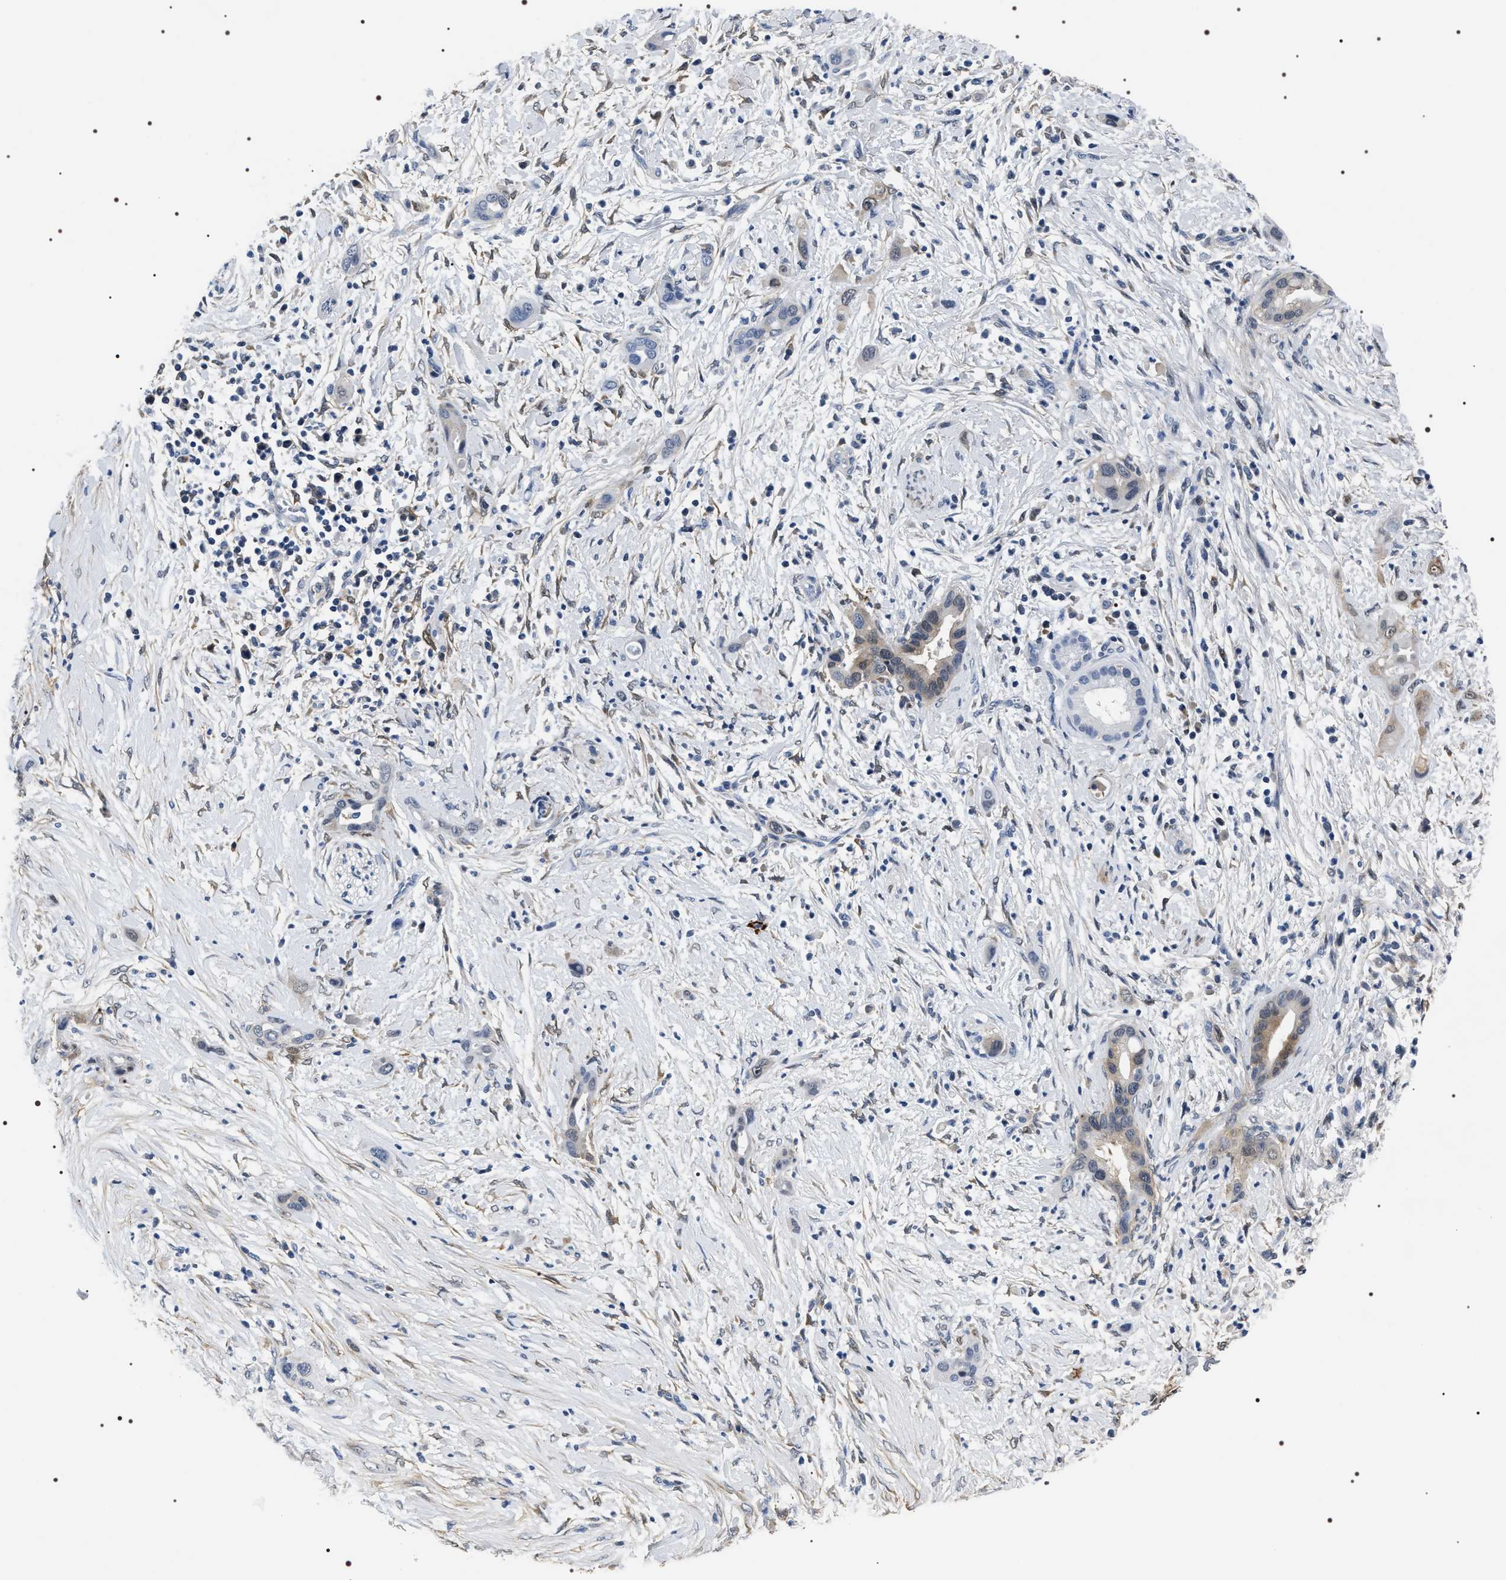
{"staining": {"intensity": "weak", "quantity": "<25%", "location": "cytoplasmic/membranous"}, "tissue": "pancreatic cancer", "cell_type": "Tumor cells", "image_type": "cancer", "snomed": [{"axis": "morphology", "description": "Adenocarcinoma, NOS"}, {"axis": "topography", "description": "Pancreas"}], "caption": "Immunohistochemical staining of human adenocarcinoma (pancreatic) demonstrates no significant staining in tumor cells. The staining is performed using DAB brown chromogen with nuclei counter-stained in using hematoxylin.", "gene": "BAG2", "patient": {"sex": "male", "age": 59}}